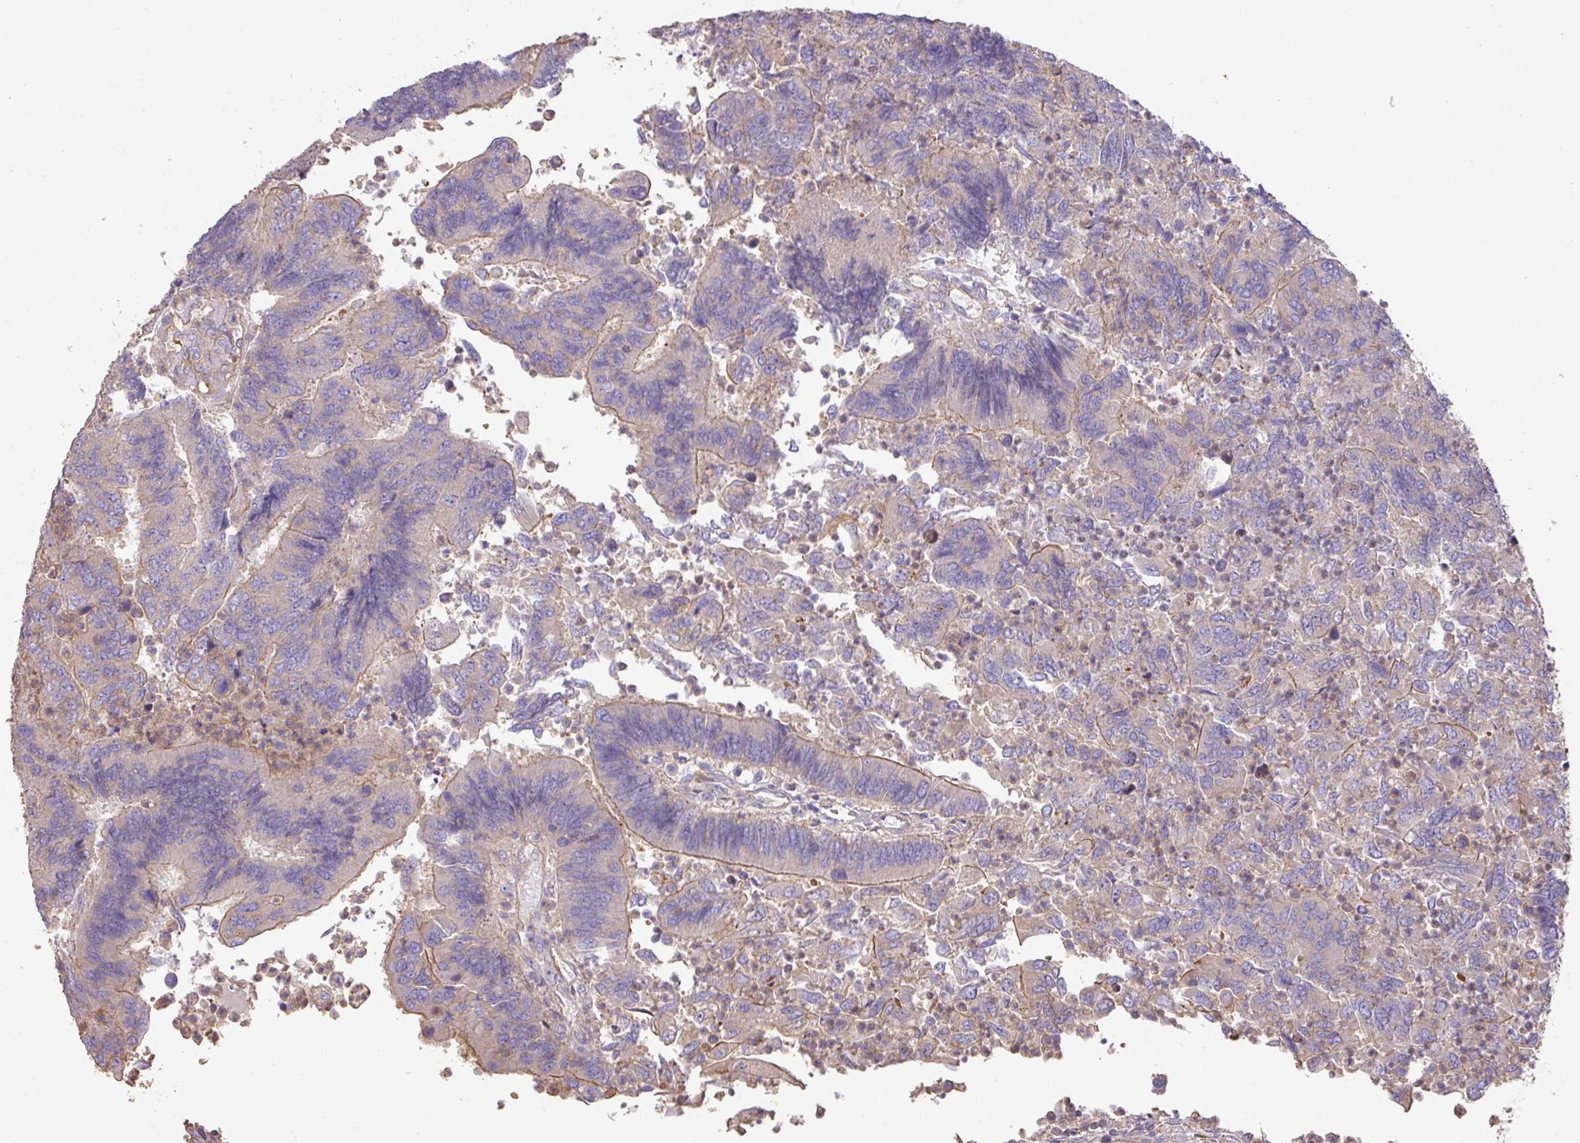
{"staining": {"intensity": "moderate", "quantity": "<25%", "location": "cytoplasmic/membranous"}, "tissue": "colorectal cancer", "cell_type": "Tumor cells", "image_type": "cancer", "snomed": [{"axis": "morphology", "description": "Adenocarcinoma, NOS"}, {"axis": "topography", "description": "Colon"}], "caption": "Colorectal cancer stained with immunohistochemistry exhibits moderate cytoplasmic/membranous positivity in about <25% of tumor cells.", "gene": "CALML4", "patient": {"sex": "female", "age": 67}}